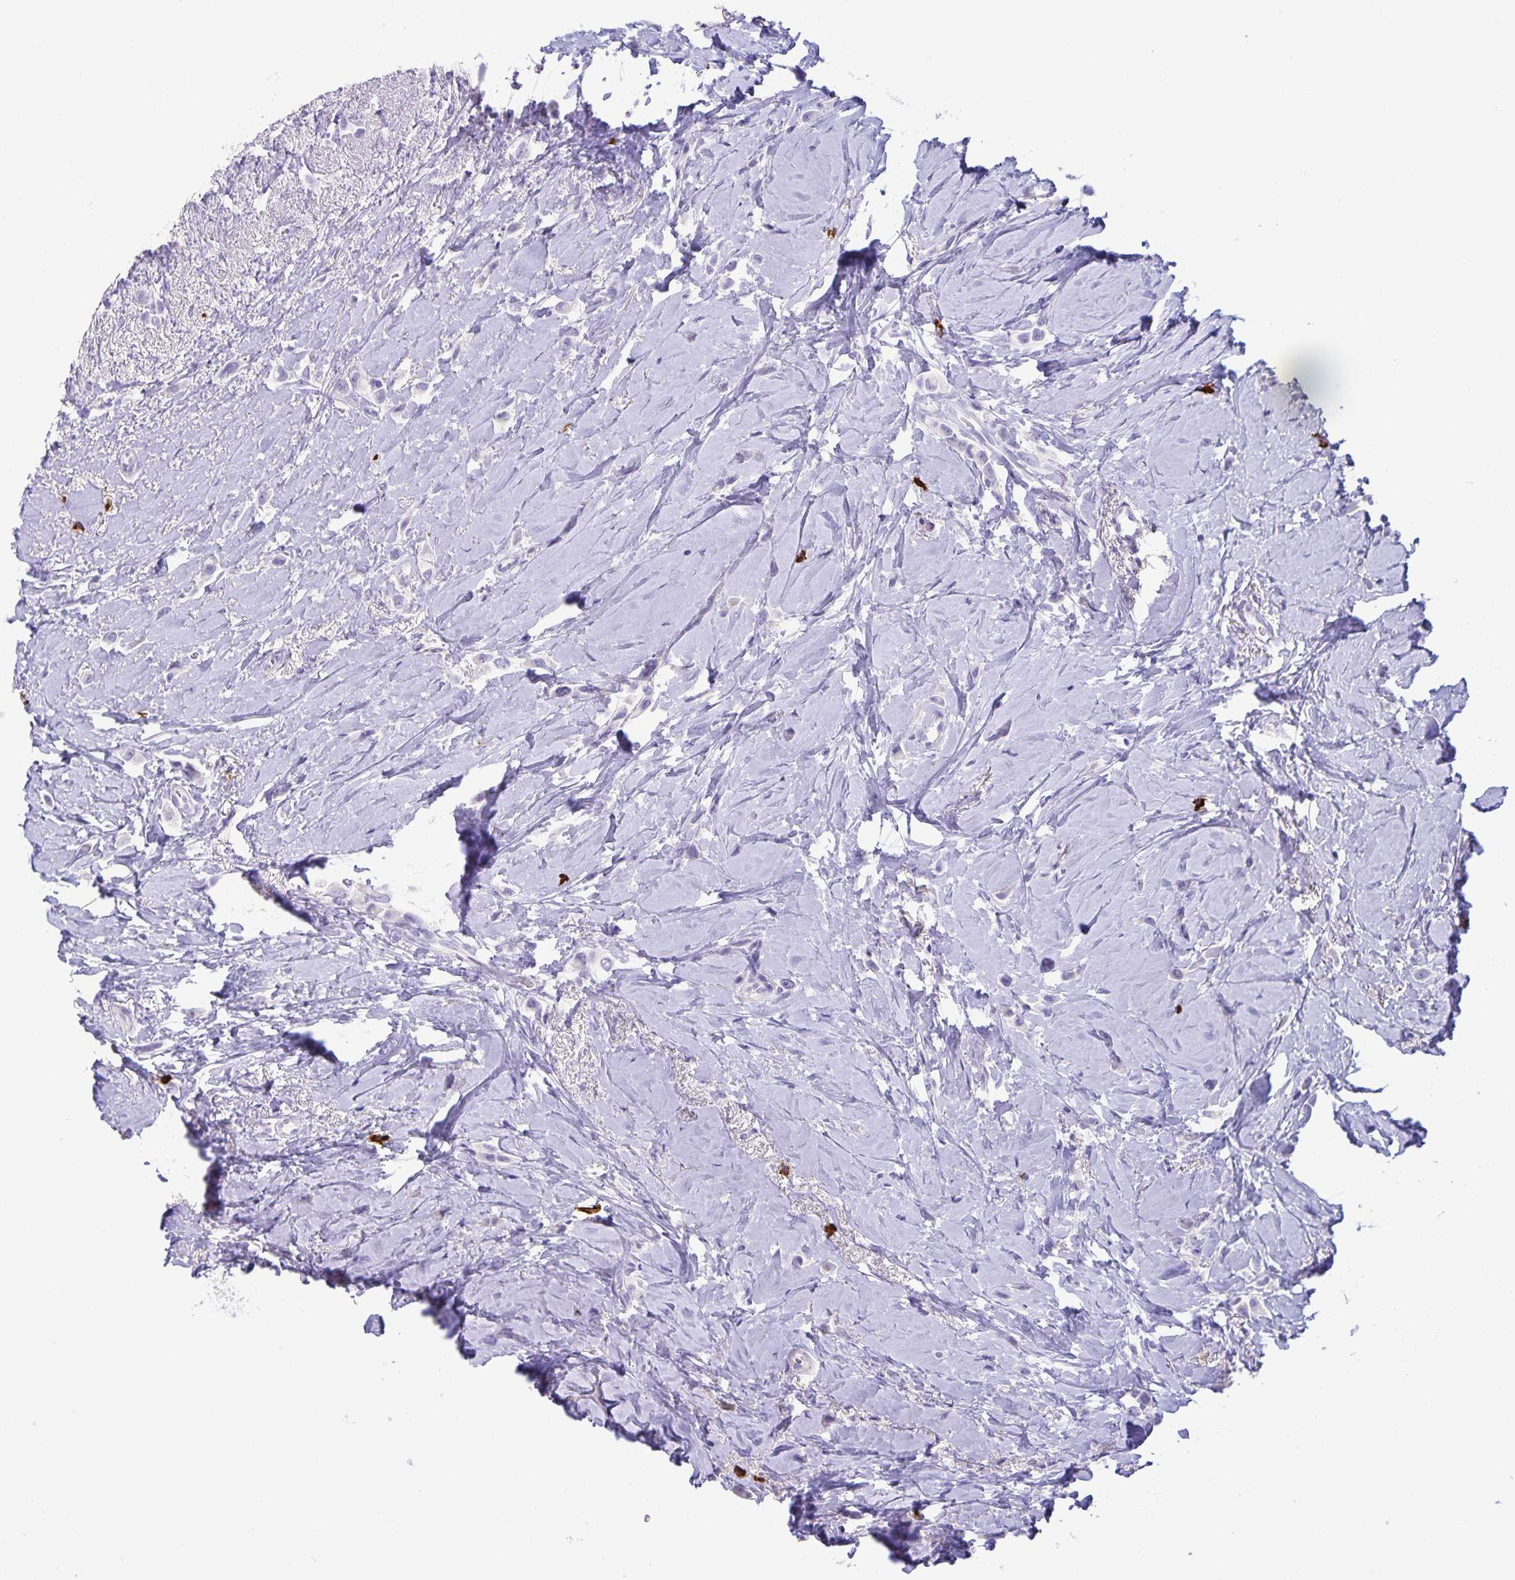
{"staining": {"intensity": "negative", "quantity": "none", "location": "none"}, "tissue": "breast cancer", "cell_type": "Tumor cells", "image_type": "cancer", "snomed": [{"axis": "morphology", "description": "Lobular carcinoma"}, {"axis": "topography", "description": "Breast"}], "caption": "Tumor cells are negative for protein expression in human lobular carcinoma (breast).", "gene": "IBTK", "patient": {"sex": "female", "age": 66}}